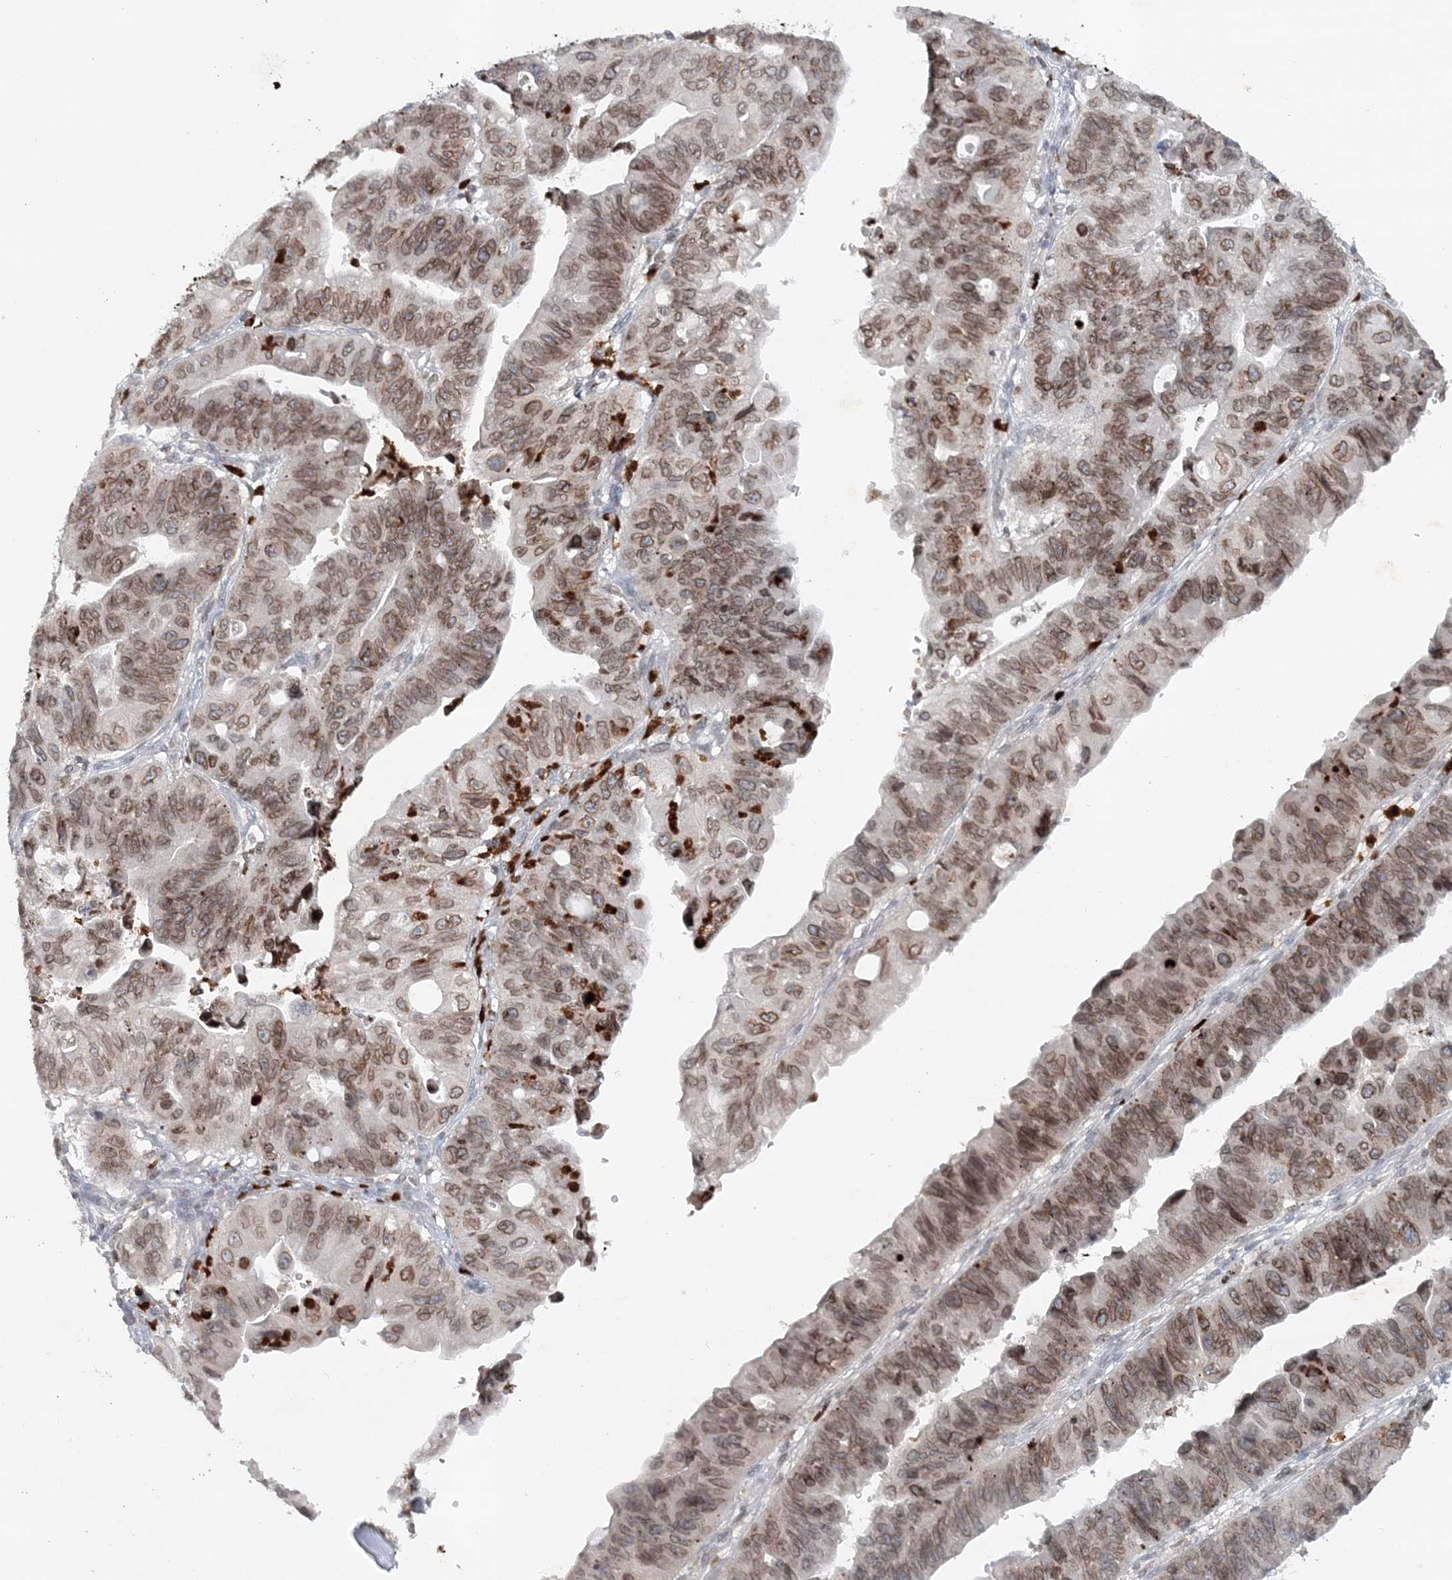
{"staining": {"intensity": "moderate", "quantity": ">75%", "location": "cytoplasmic/membranous,nuclear"}, "tissue": "stomach cancer", "cell_type": "Tumor cells", "image_type": "cancer", "snomed": [{"axis": "morphology", "description": "Adenocarcinoma, NOS"}, {"axis": "topography", "description": "Stomach"}], "caption": "Stomach cancer stained with a protein marker reveals moderate staining in tumor cells.", "gene": "NUP54", "patient": {"sex": "male", "age": 59}}